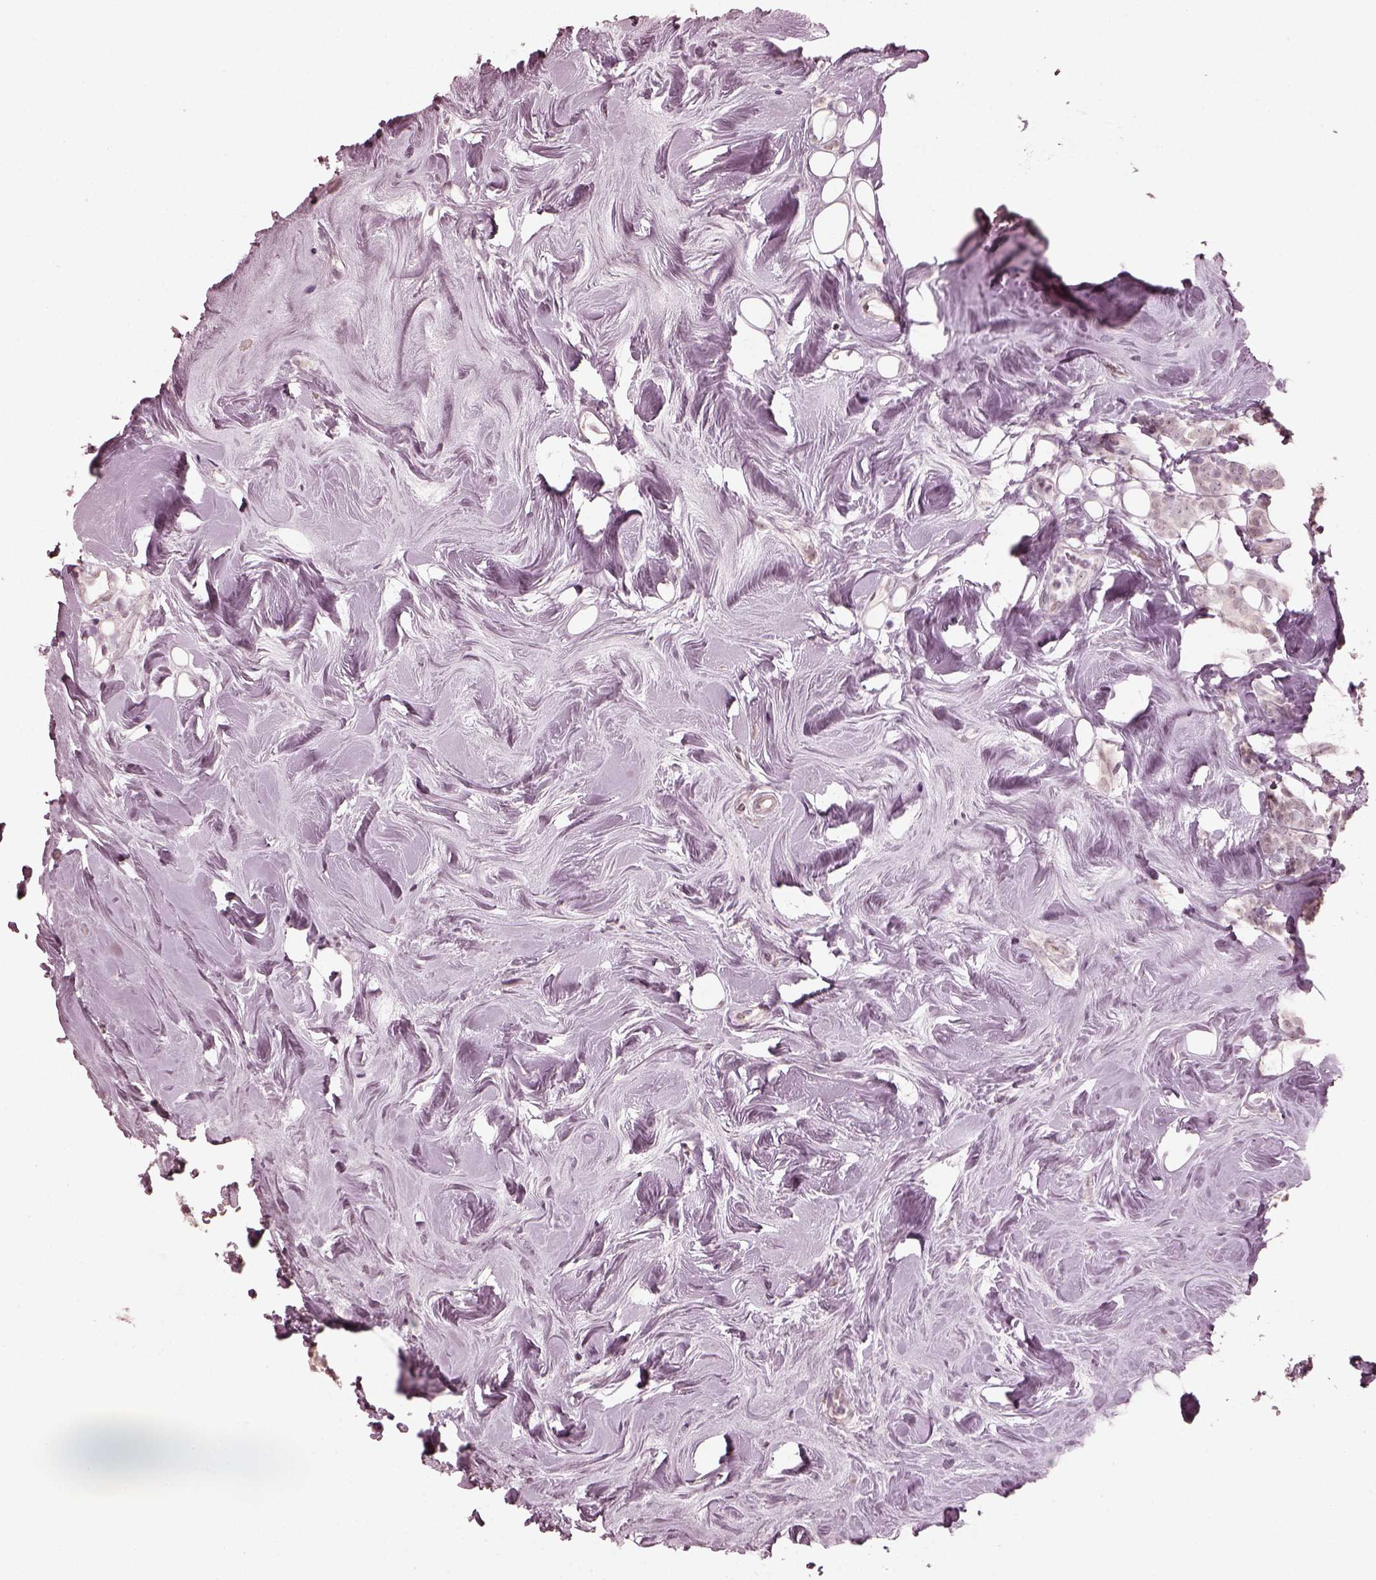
{"staining": {"intensity": "negative", "quantity": "none", "location": "none"}, "tissue": "breast cancer", "cell_type": "Tumor cells", "image_type": "cancer", "snomed": [{"axis": "morphology", "description": "Lobular carcinoma"}, {"axis": "topography", "description": "Breast"}], "caption": "A histopathology image of human lobular carcinoma (breast) is negative for staining in tumor cells.", "gene": "OPTC", "patient": {"sex": "female", "age": 49}}